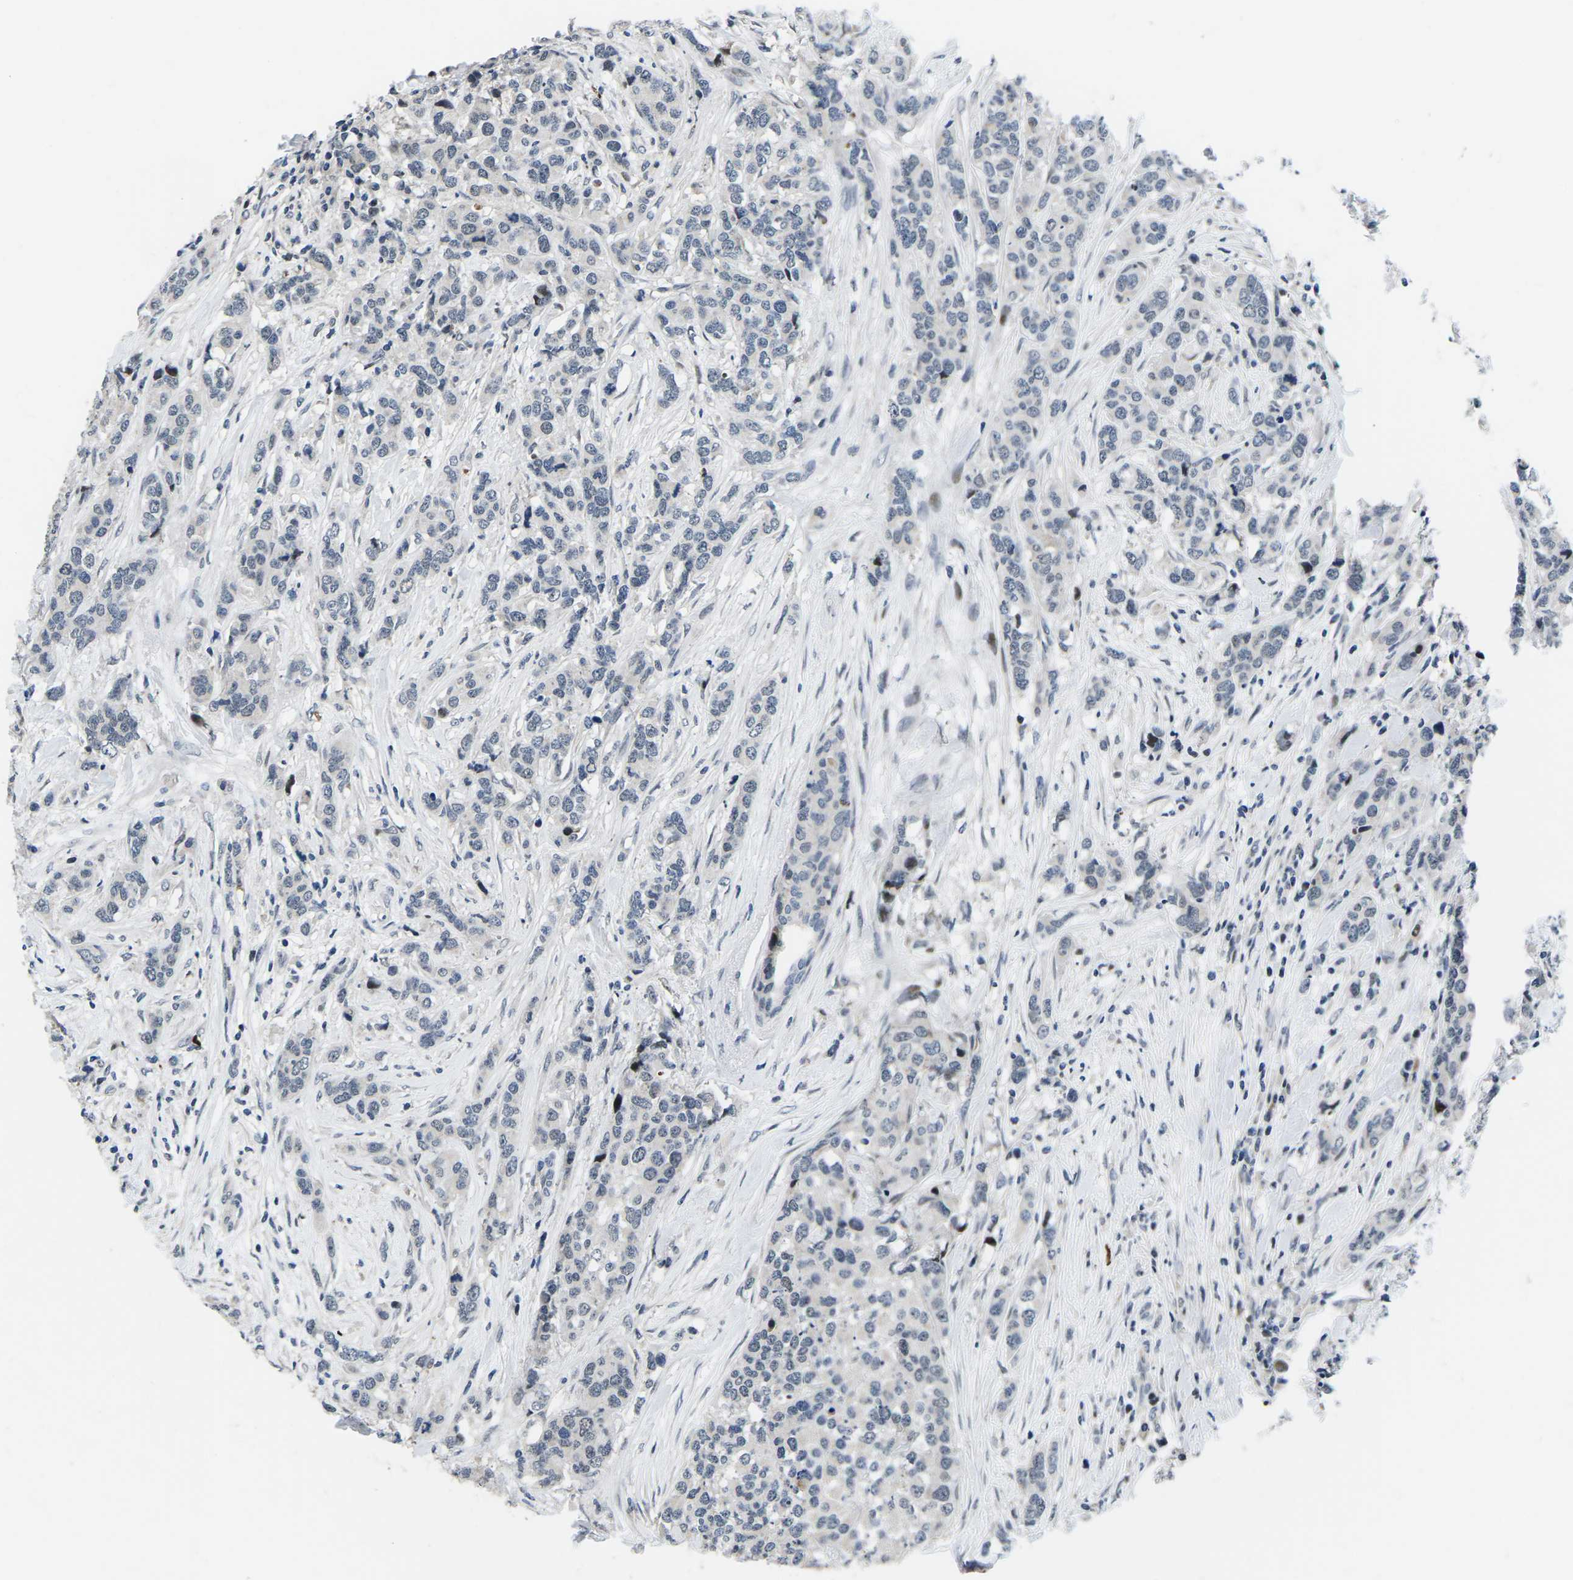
{"staining": {"intensity": "negative", "quantity": "none", "location": "none"}, "tissue": "breast cancer", "cell_type": "Tumor cells", "image_type": "cancer", "snomed": [{"axis": "morphology", "description": "Lobular carcinoma"}, {"axis": "topography", "description": "Breast"}], "caption": "Tumor cells are negative for brown protein staining in lobular carcinoma (breast).", "gene": "CDC73", "patient": {"sex": "female", "age": 59}}